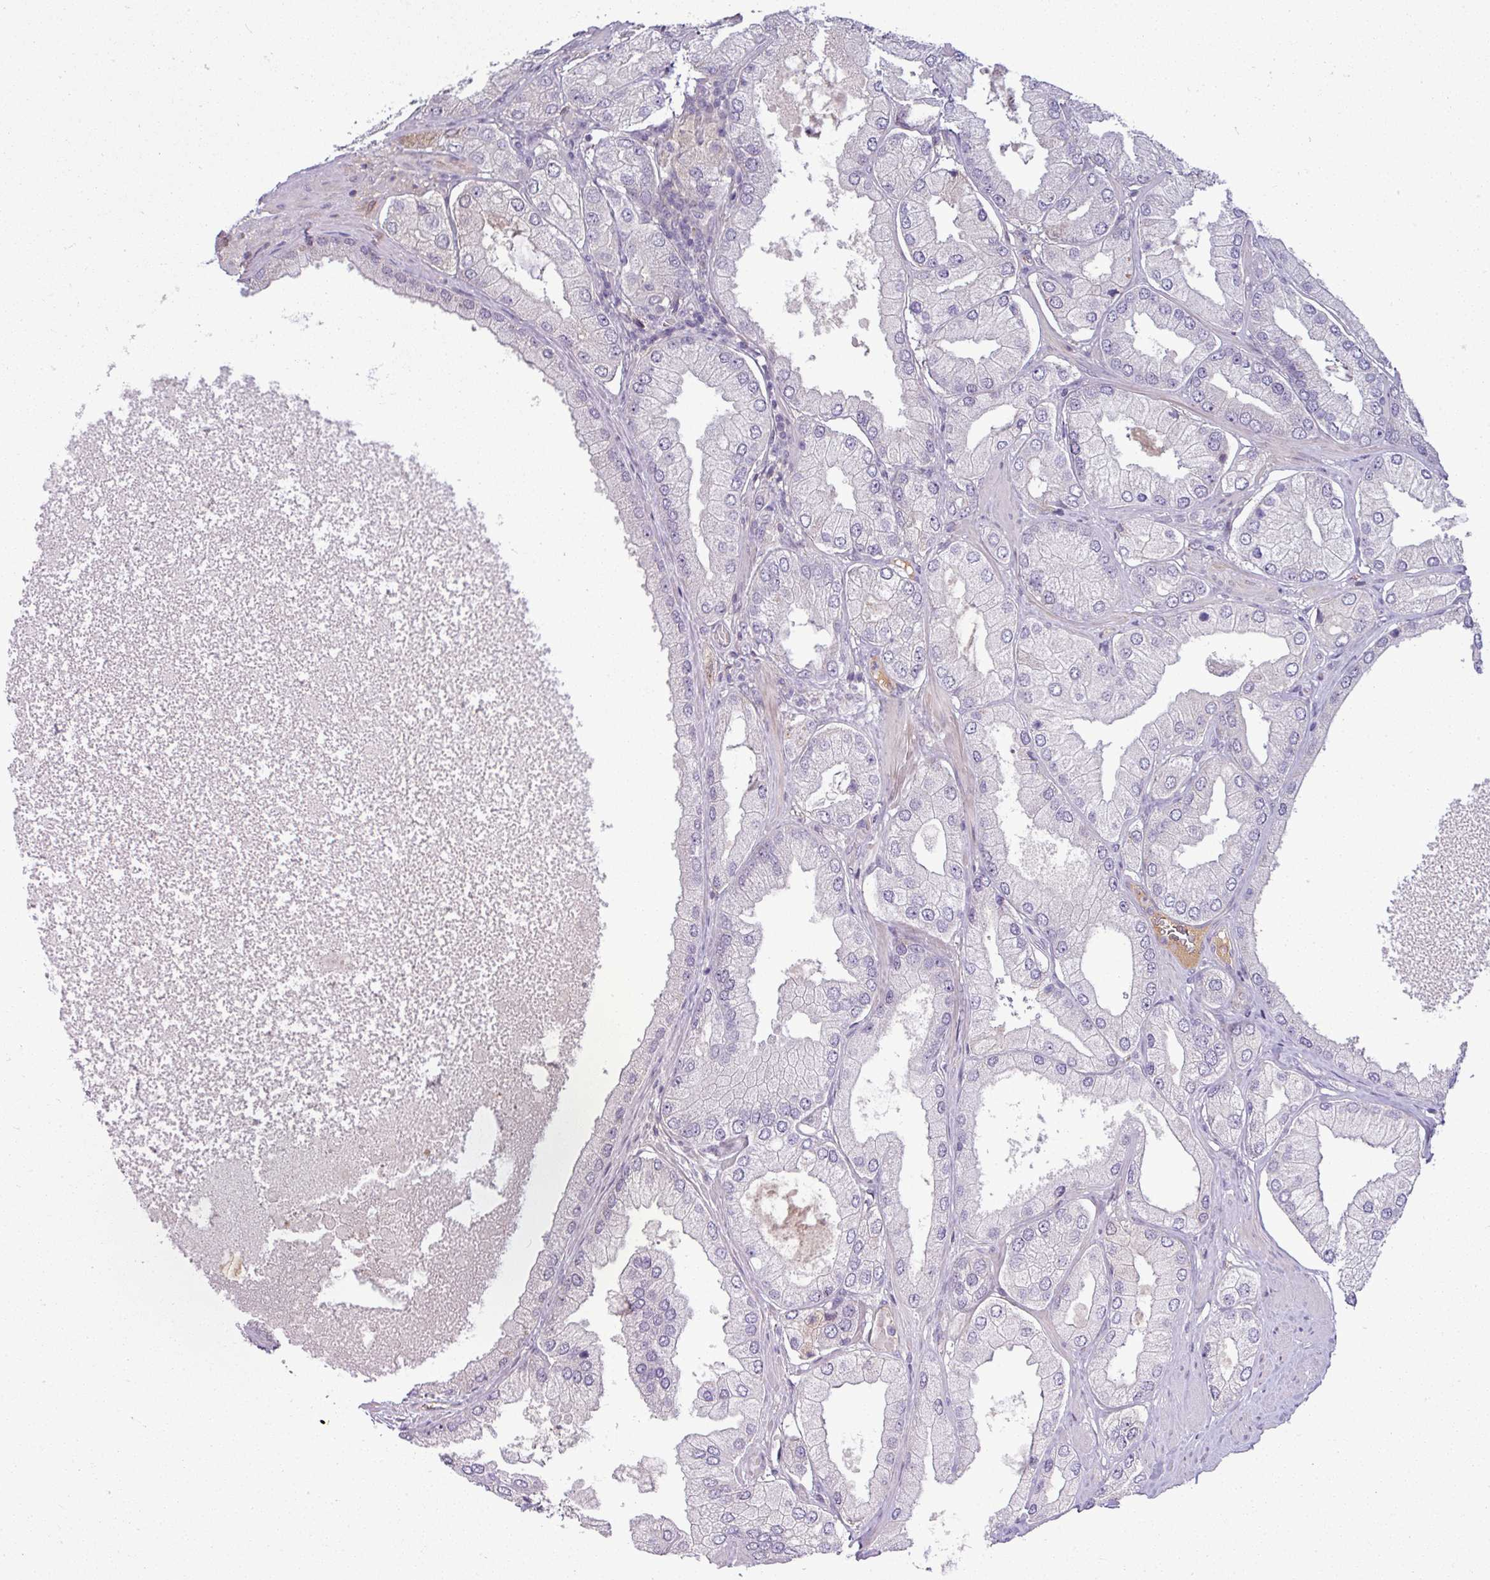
{"staining": {"intensity": "negative", "quantity": "none", "location": "none"}, "tissue": "prostate cancer", "cell_type": "Tumor cells", "image_type": "cancer", "snomed": [{"axis": "morphology", "description": "Adenocarcinoma, Low grade"}, {"axis": "topography", "description": "Prostate"}], "caption": "DAB (3,3'-diaminobenzidine) immunohistochemical staining of human prostate cancer reveals no significant staining in tumor cells.", "gene": "APOM", "patient": {"sex": "male", "age": 42}}